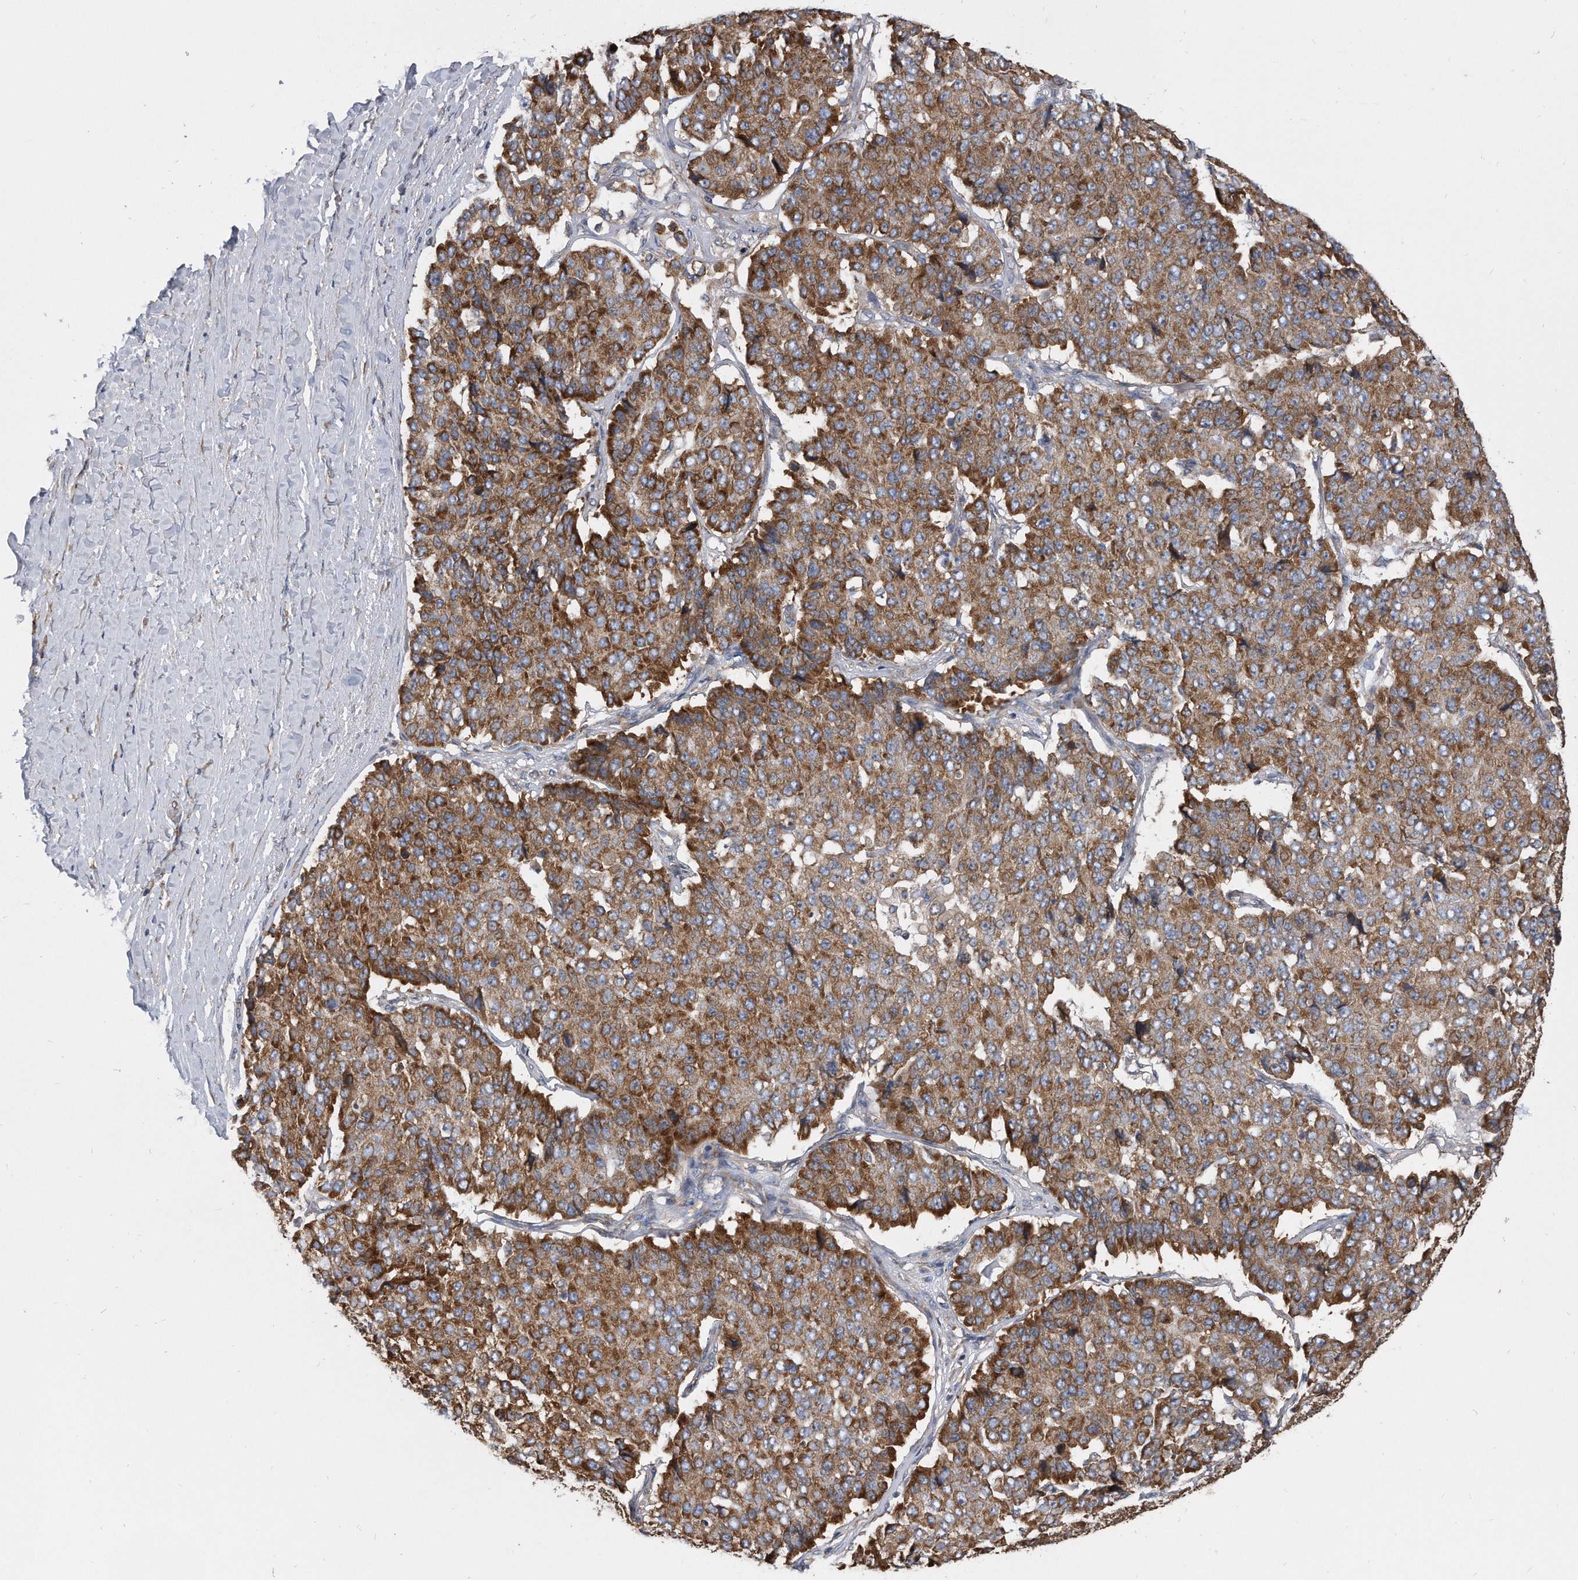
{"staining": {"intensity": "strong", "quantity": ">75%", "location": "cytoplasmic/membranous"}, "tissue": "pancreatic cancer", "cell_type": "Tumor cells", "image_type": "cancer", "snomed": [{"axis": "morphology", "description": "Adenocarcinoma, NOS"}, {"axis": "topography", "description": "Pancreas"}], "caption": "Pancreatic adenocarcinoma was stained to show a protein in brown. There is high levels of strong cytoplasmic/membranous staining in approximately >75% of tumor cells.", "gene": "CCDC47", "patient": {"sex": "male", "age": 50}}